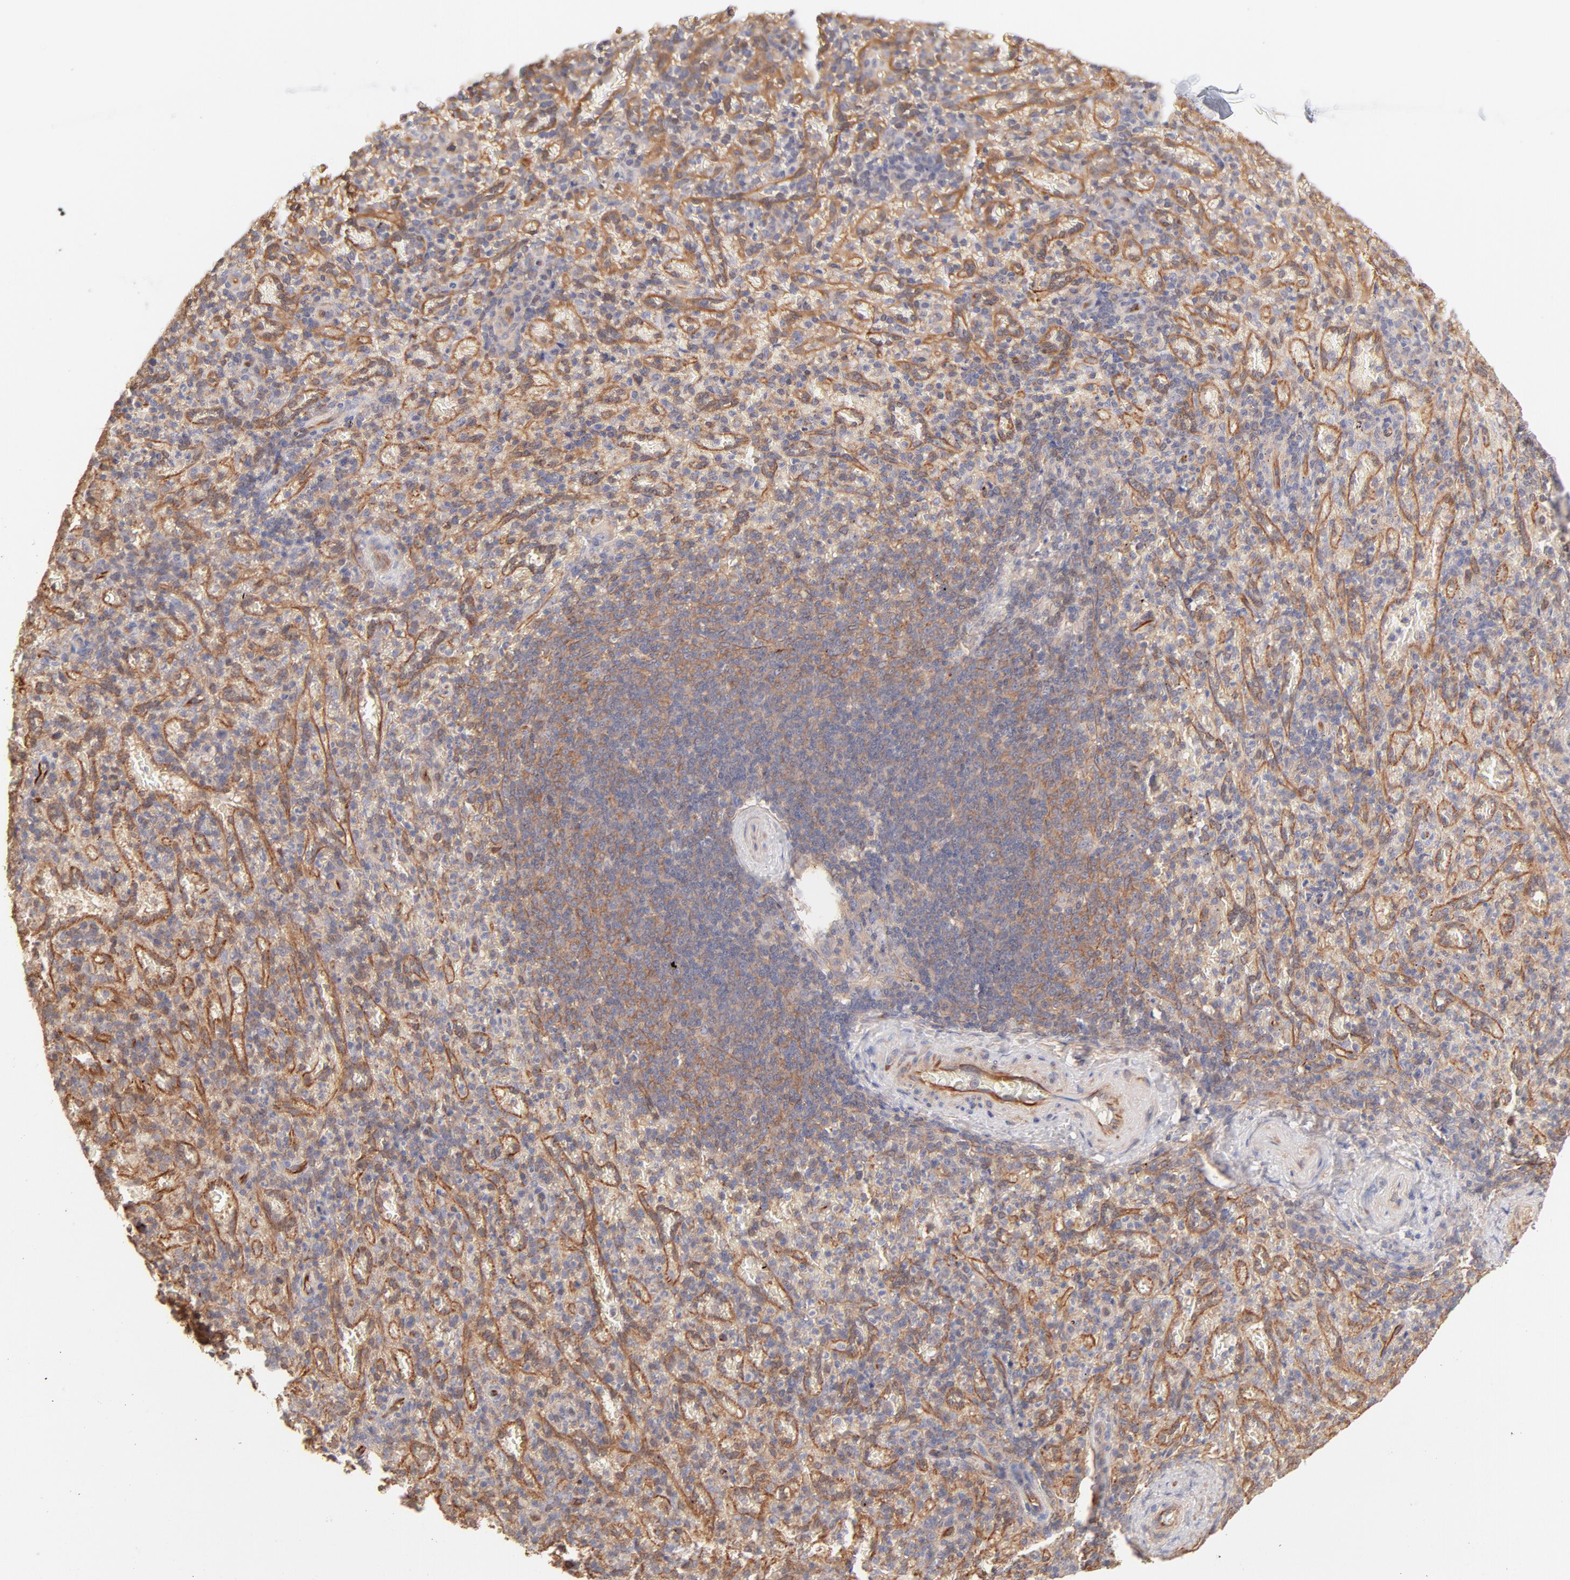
{"staining": {"intensity": "negative", "quantity": "none", "location": "none"}, "tissue": "spleen", "cell_type": "Cells in red pulp", "image_type": "normal", "snomed": [{"axis": "morphology", "description": "Normal tissue, NOS"}, {"axis": "topography", "description": "Spleen"}], "caption": "Micrograph shows no protein positivity in cells in red pulp of benign spleen. (DAB immunohistochemistry (IHC) with hematoxylin counter stain).", "gene": "LDLRAP1", "patient": {"sex": "female", "age": 43}}